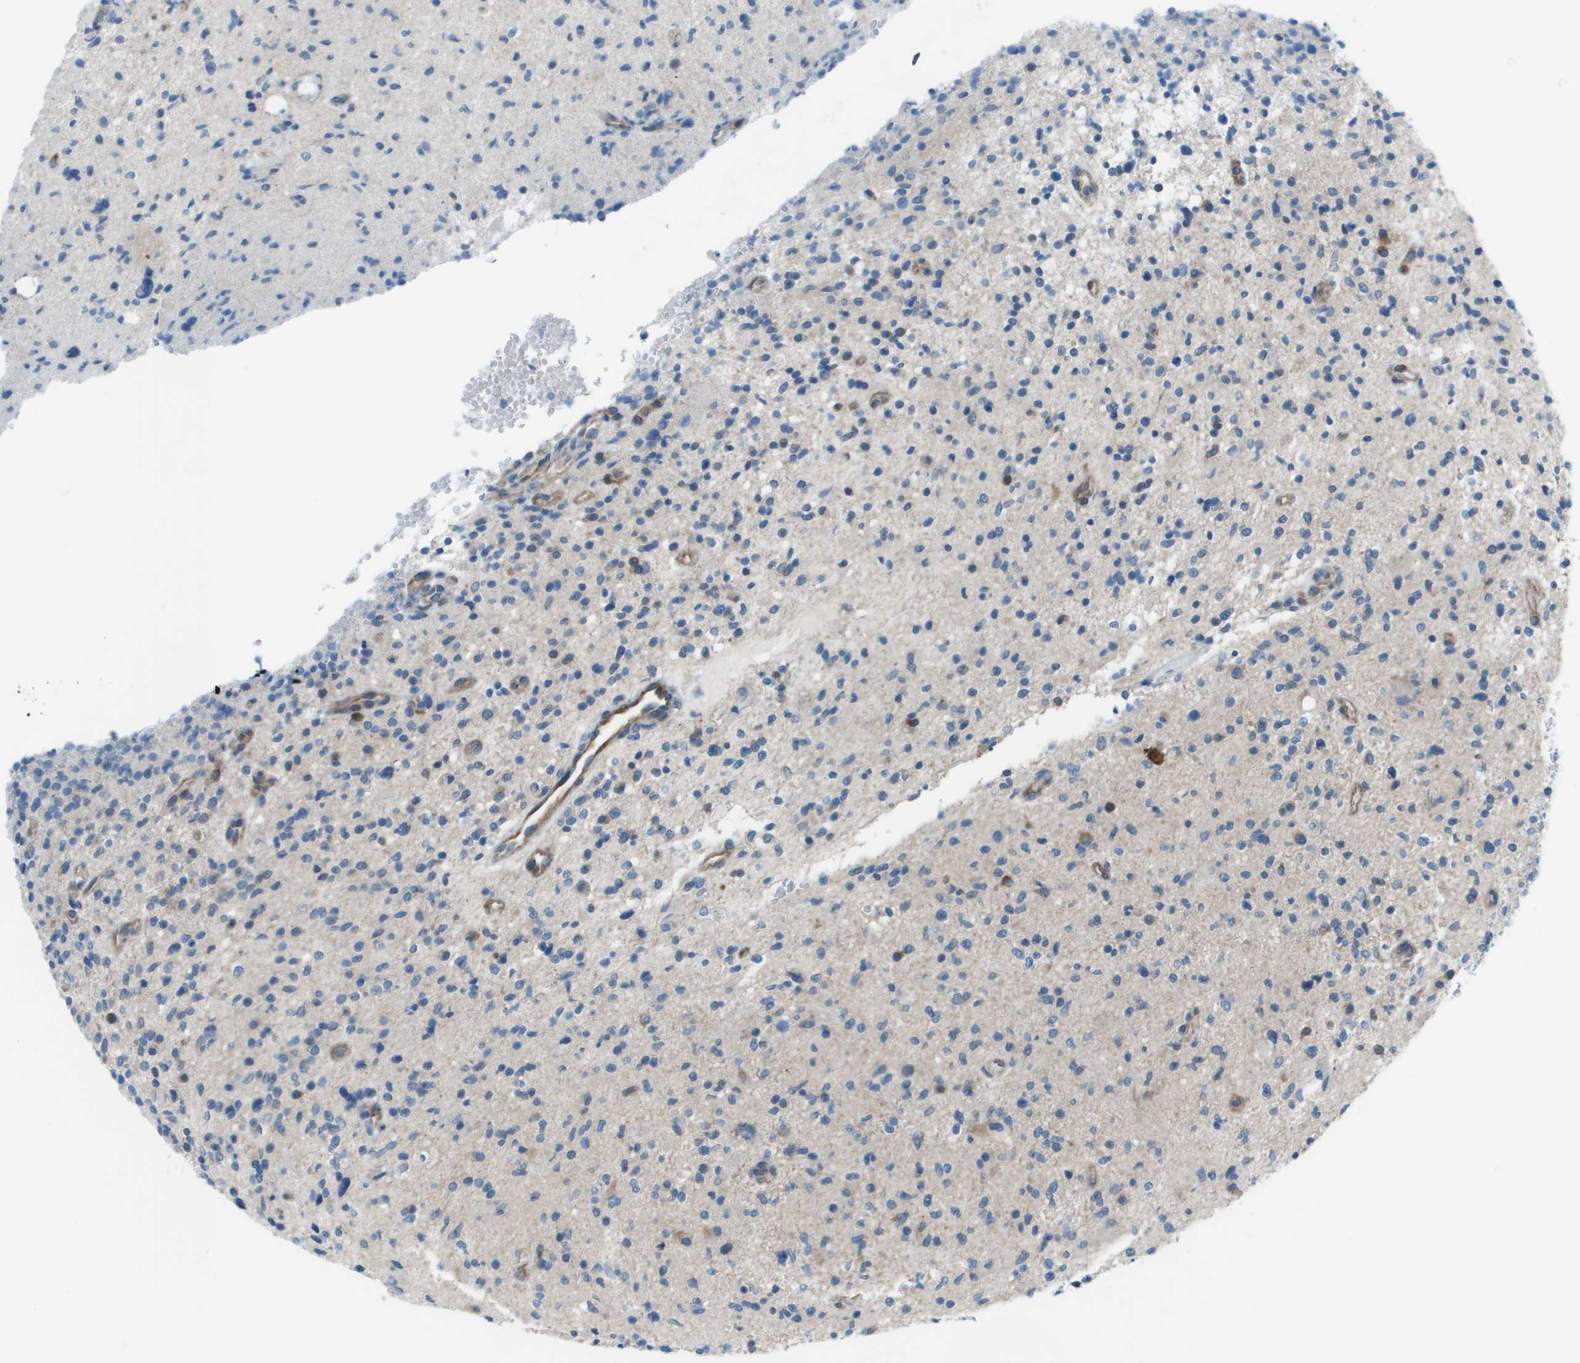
{"staining": {"intensity": "weak", "quantity": "<25%", "location": "cytoplasmic/membranous"}, "tissue": "glioma", "cell_type": "Tumor cells", "image_type": "cancer", "snomed": [{"axis": "morphology", "description": "Glioma, malignant, High grade"}, {"axis": "topography", "description": "Brain"}], "caption": "A micrograph of human glioma is negative for staining in tumor cells.", "gene": "STIP1", "patient": {"sex": "male", "age": 48}}